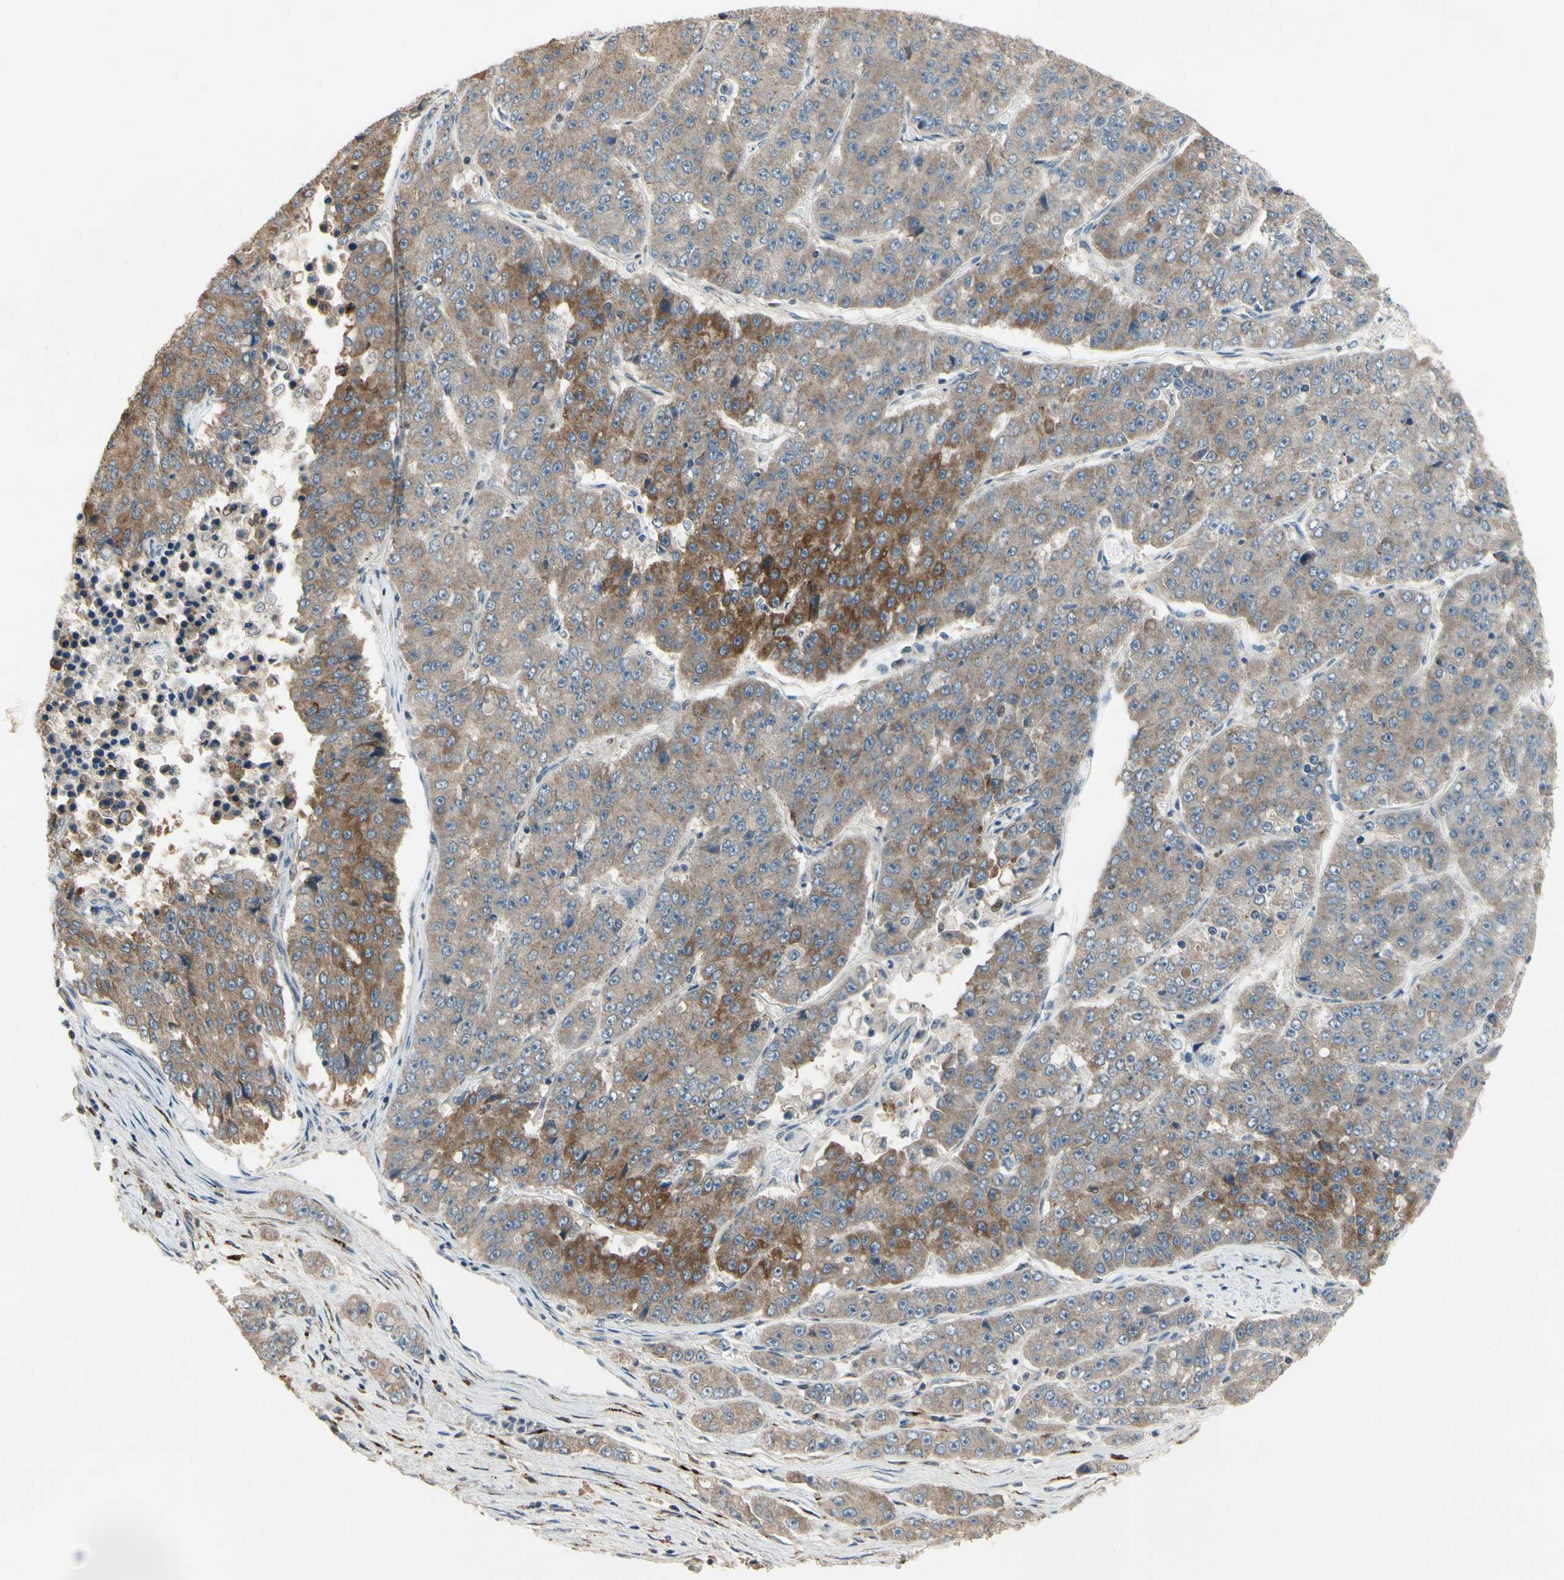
{"staining": {"intensity": "strong", "quantity": "<25%", "location": "cytoplasmic/membranous"}, "tissue": "pancreatic cancer", "cell_type": "Tumor cells", "image_type": "cancer", "snomed": [{"axis": "morphology", "description": "Adenocarcinoma, NOS"}, {"axis": "topography", "description": "Pancreas"}], "caption": "Tumor cells show strong cytoplasmic/membranous expression in approximately <25% of cells in adenocarcinoma (pancreatic). The staining was performed using DAB, with brown indicating positive protein expression. Nuclei are stained blue with hematoxylin.", "gene": "CGREF1", "patient": {"sex": "male", "age": 50}}